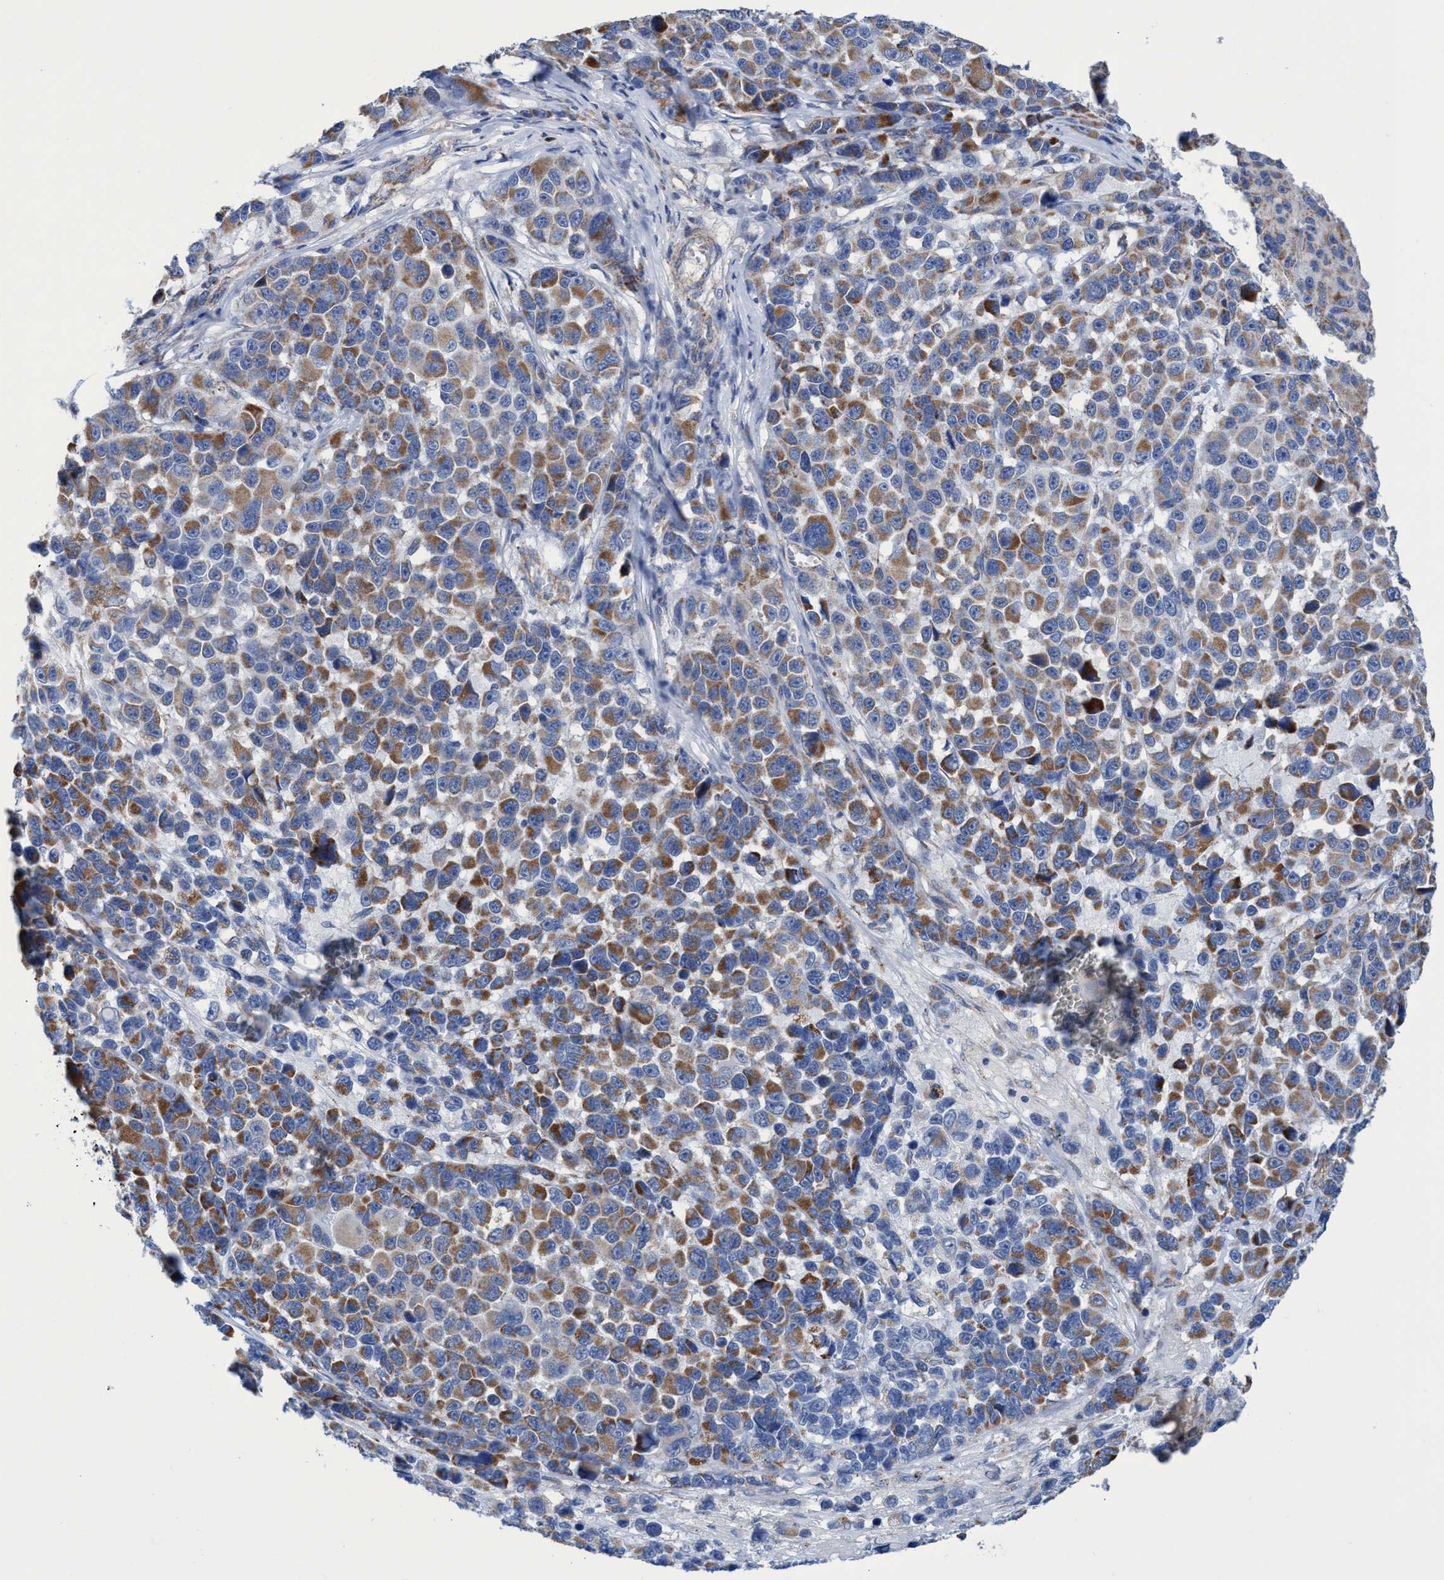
{"staining": {"intensity": "moderate", "quantity": ">75%", "location": "cytoplasmic/membranous"}, "tissue": "melanoma", "cell_type": "Tumor cells", "image_type": "cancer", "snomed": [{"axis": "morphology", "description": "Malignant melanoma, NOS"}, {"axis": "topography", "description": "Skin"}], "caption": "This is a histology image of immunohistochemistry (IHC) staining of melanoma, which shows moderate staining in the cytoplasmic/membranous of tumor cells.", "gene": "ZNF750", "patient": {"sex": "male", "age": 53}}